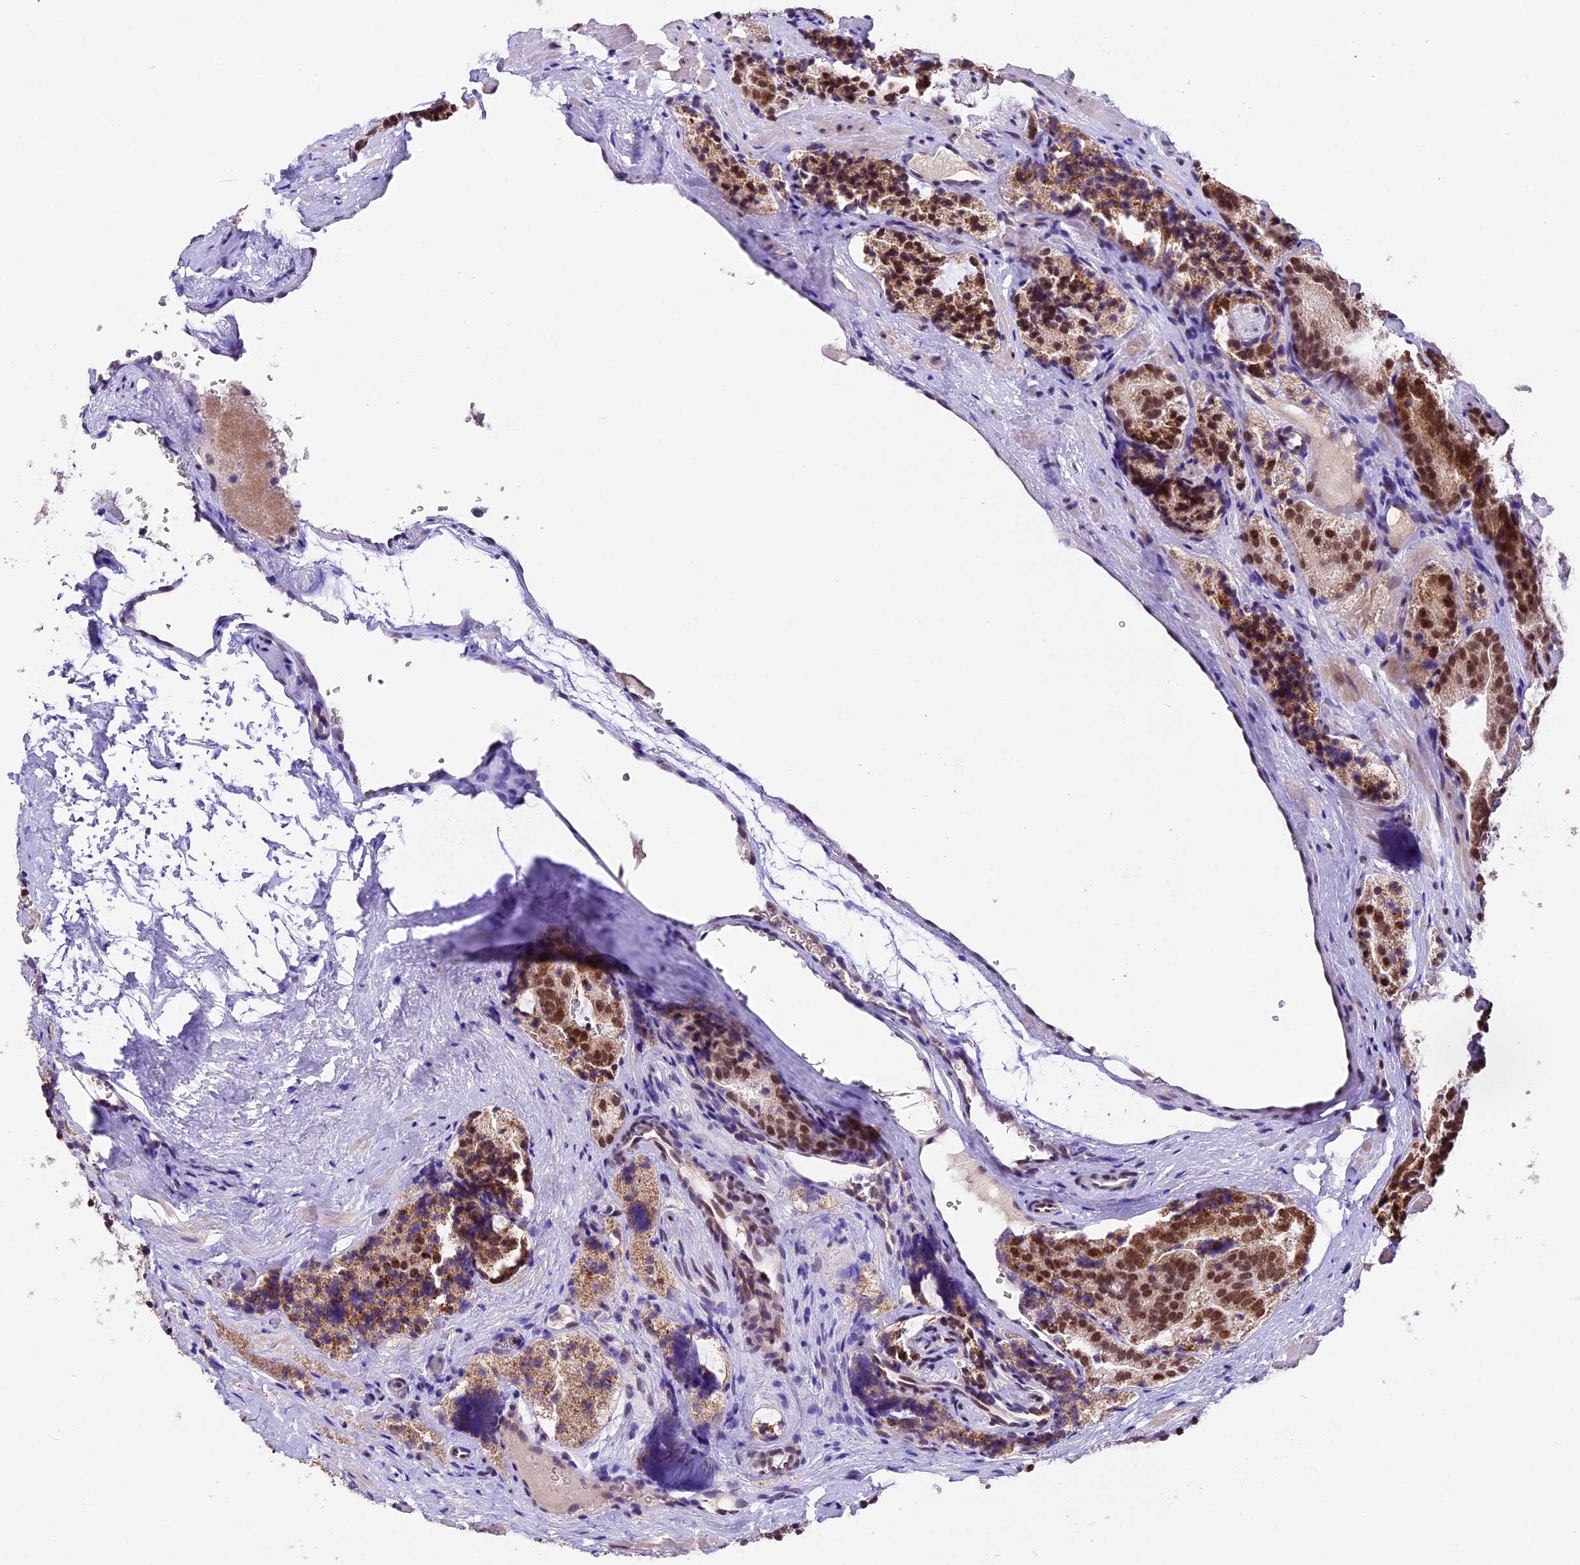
{"staining": {"intensity": "moderate", "quantity": ">75%", "location": "cytoplasmic/membranous,nuclear"}, "tissue": "prostate cancer", "cell_type": "Tumor cells", "image_type": "cancer", "snomed": [{"axis": "morphology", "description": "Adenocarcinoma, High grade"}, {"axis": "topography", "description": "Prostate"}], "caption": "High-power microscopy captured an immunohistochemistry photomicrograph of prostate cancer (adenocarcinoma (high-grade)), revealing moderate cytoplasmic/membranous and nuclear staining in approximately >75% of tumor cells. (DAB = brown stain, brightfield microscopy at high magnification).", "gene": "CARS2", "patient": {"sex": "male", "age": 57}}